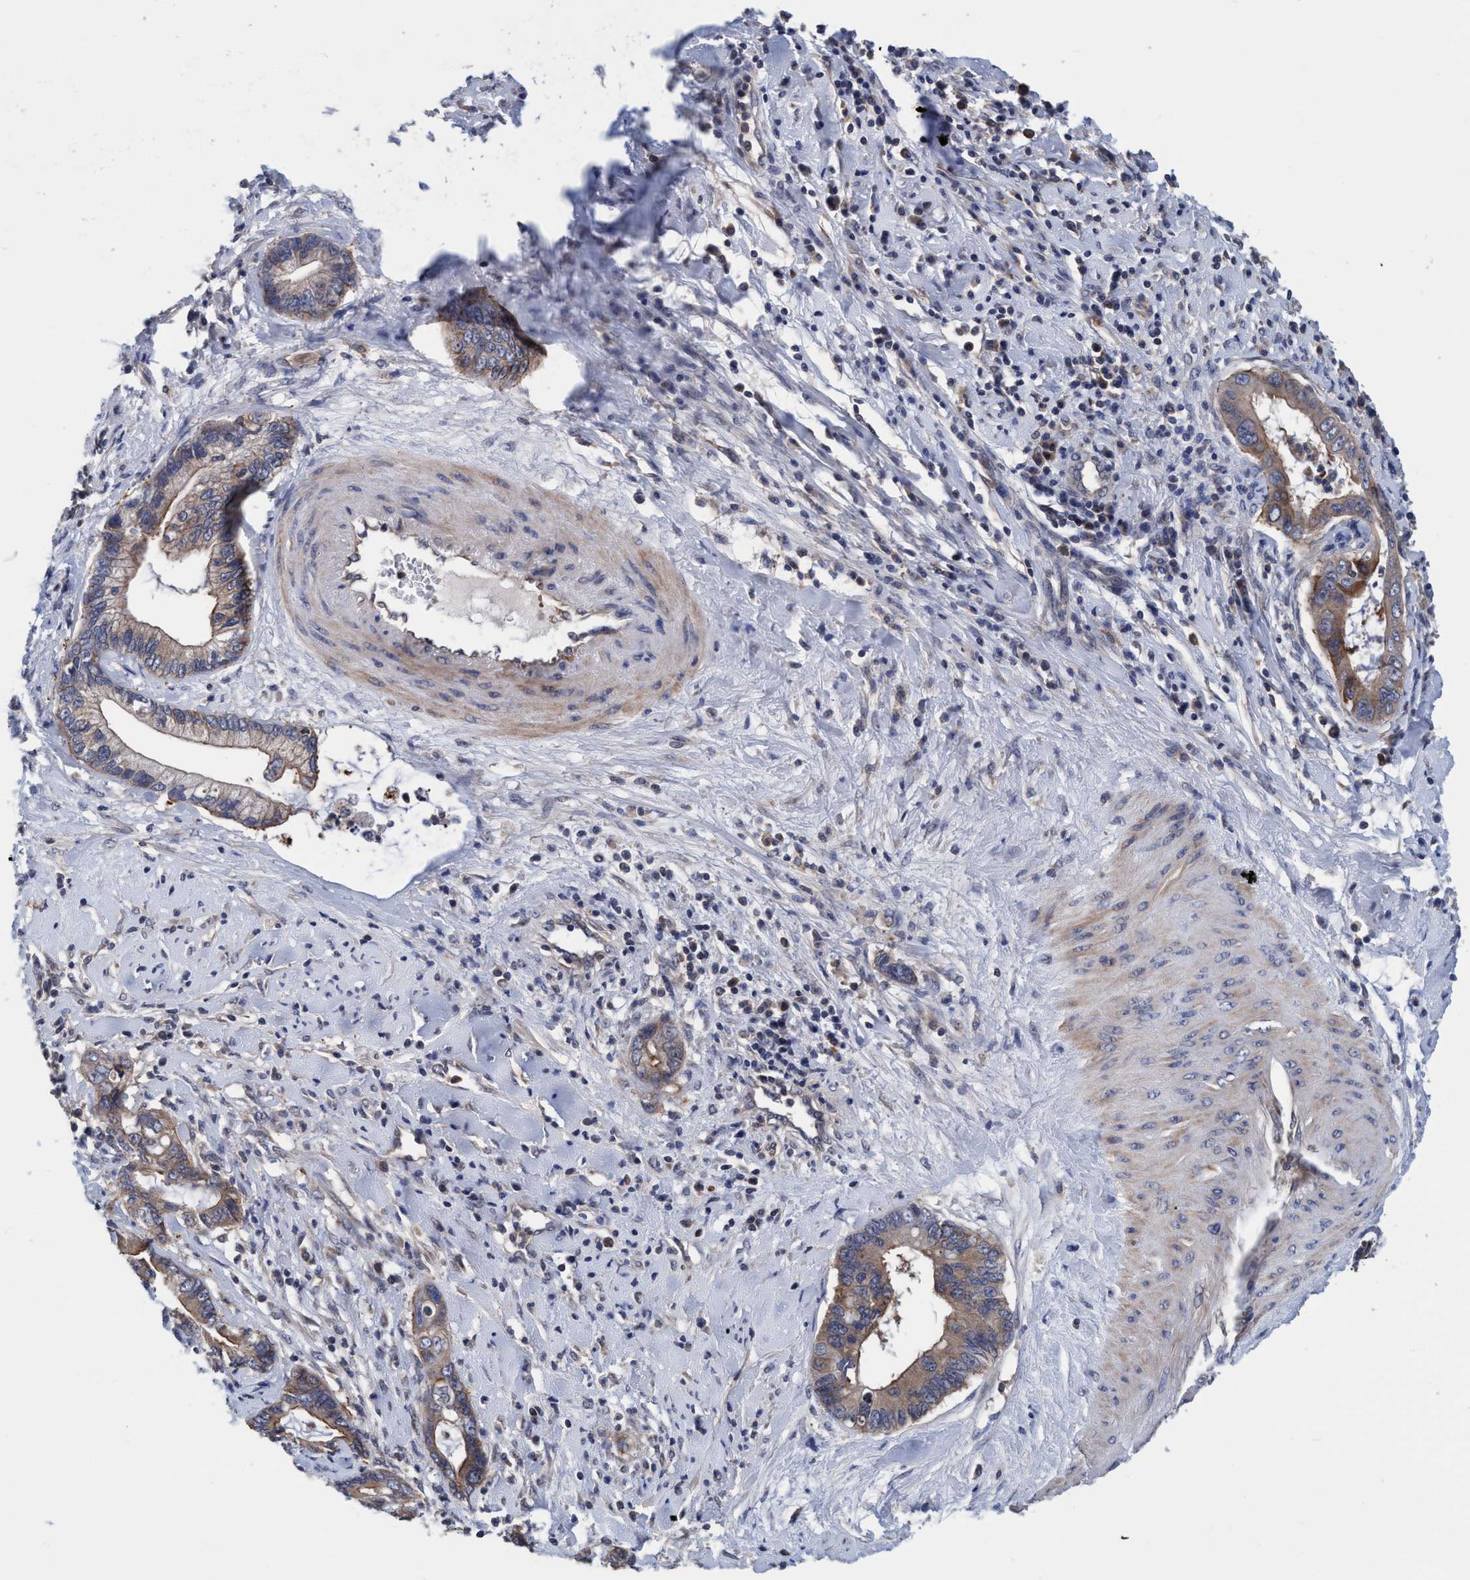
{"staining": {"intensity": "weak", "quantity": ">75%", "location": "cytoplasmic/membranous"}, "tissue": "cervical cancer", "cell_type": "Tumor cells", "image_type": "cancer", "snomed": [{"axis": "morphology", "description": "Adenocarcinoma, NOS"}, {"axis": "topography", "description": "Cervix"}], "caption": "Protein analysis of cervical adenocarcinoma tissue demonstrates weak cytoplasmic/membranous expression in about >75% of tumor cells. (DAB (3,3'-diaminobenzidine) IHC, brown staining for protein, blue staining for nuclei).", "gene": "CALCOCO2", "patient": {"sex": "female", "age": 44}}